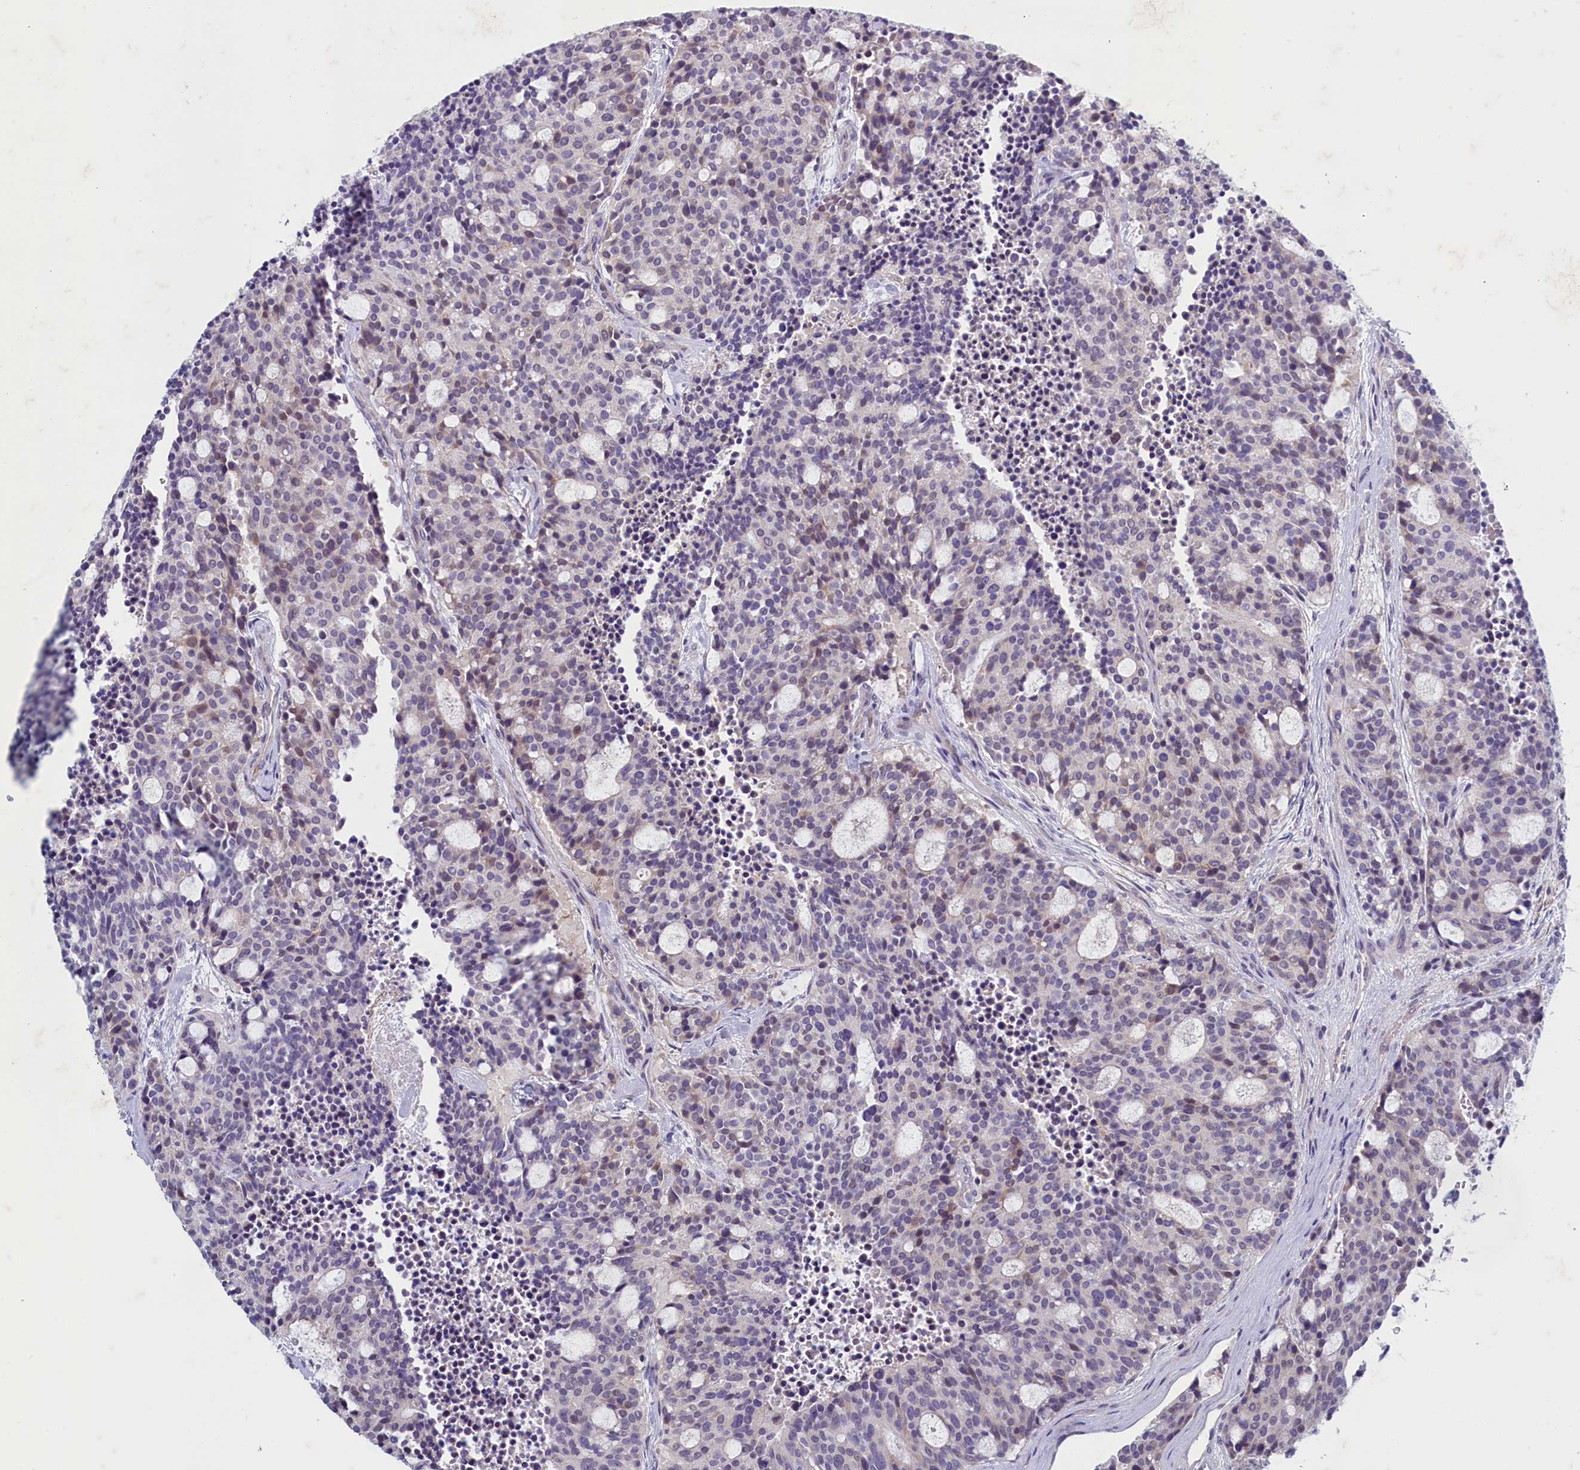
{"staining": {"intensity": "weak", "quantity": "25%-75%", "location": "cytoplasmic/membranous,nuclear"}, "tissue": "carcinoid", "cell_type": "Tumor cells", "image_type": "cancer", "snomed": [{"axis": "morphology", "description": "Carcinoid, malignant, NOS"}, {"axis": "topography", "description": "Pancreas"}], "caption": "Immunohistochemistry image of malignant carcinoid stained for a protein (brown), which demonstrates low levels of weak cytoplasmic/membranous and nuclear expression in approximately 25%-75% of tumor cells.", "gene": "MAP1LC3A", "patient": {"sex": "female", "age": 54}}